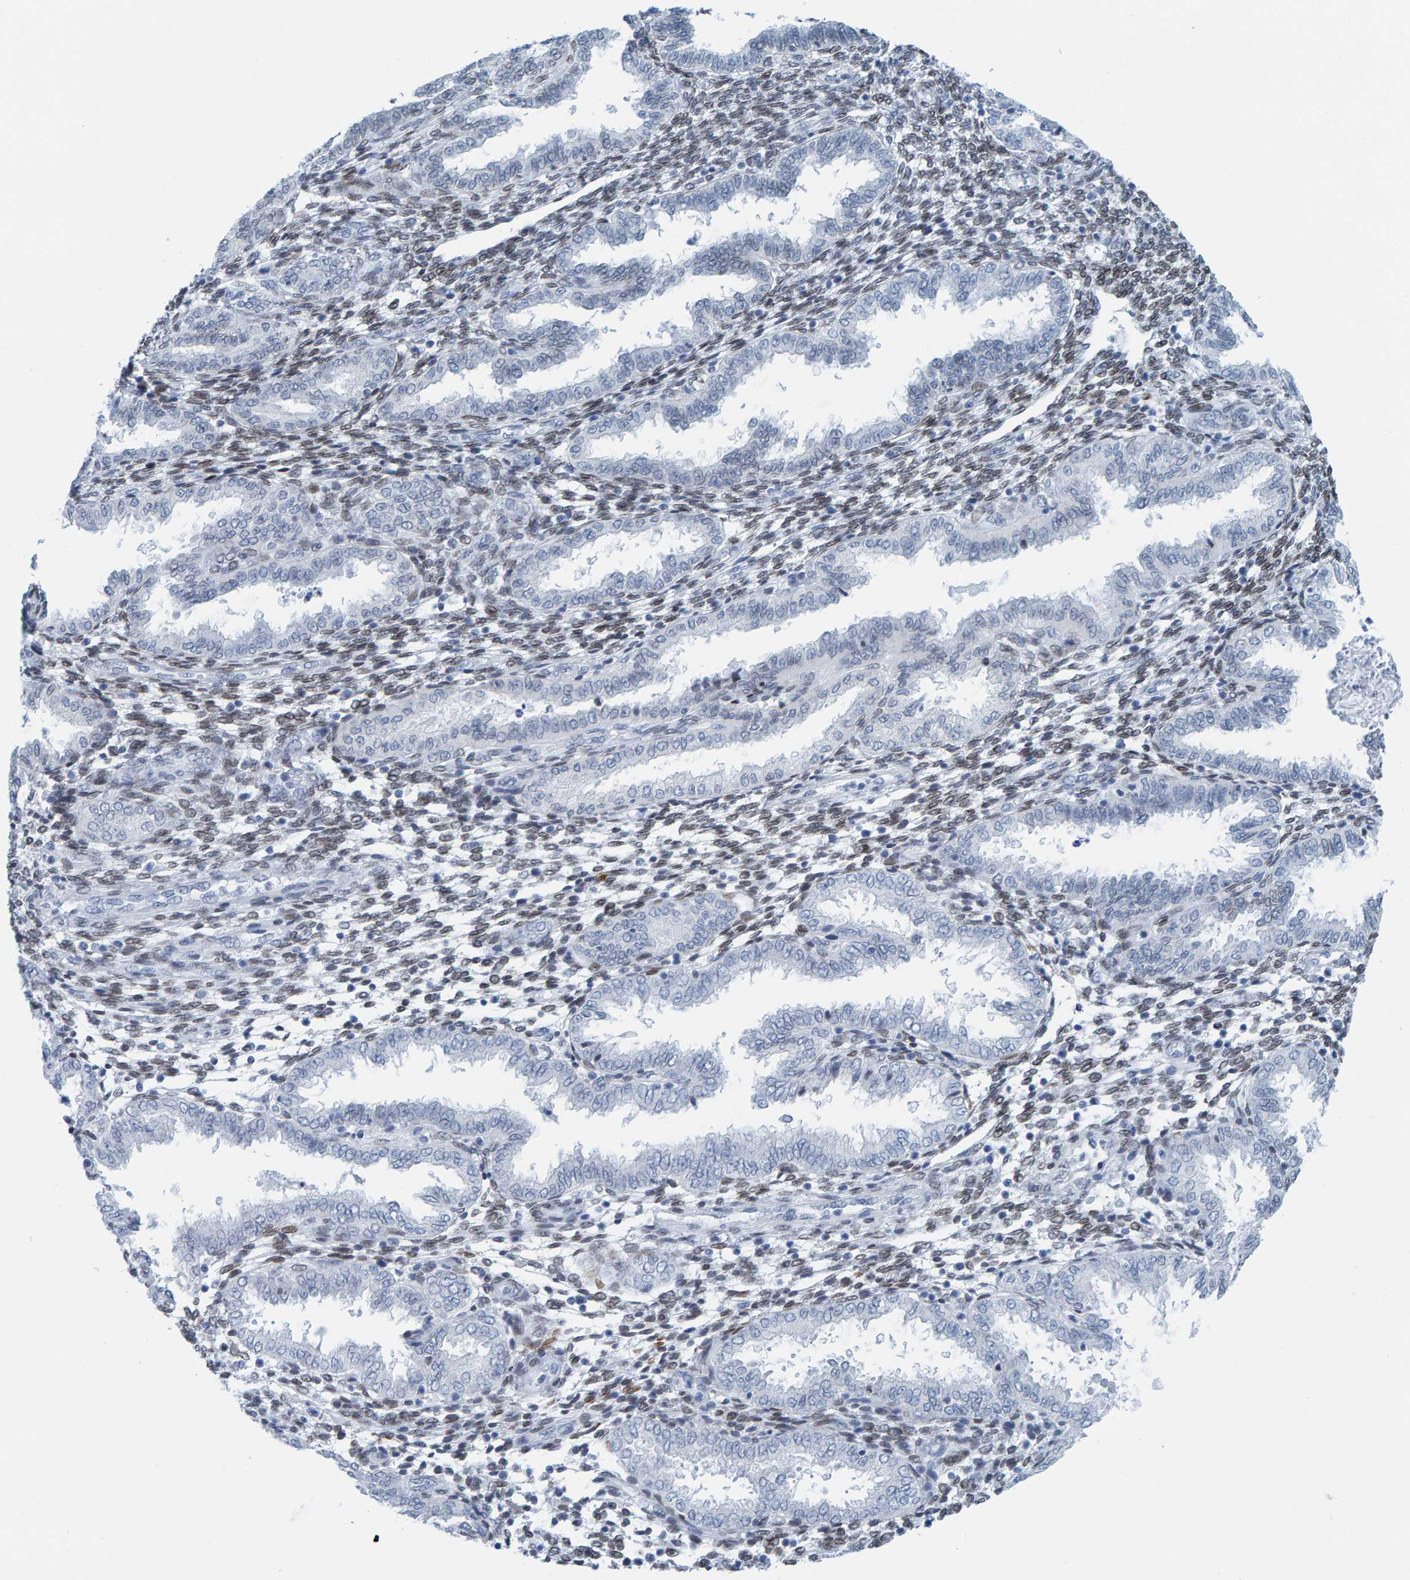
{"staining": {"intensity": "moderate", "quantity": "25%-75%", "location": "cytoplasmic/membranous,nuclear"}, "tissue": "endometrium", "cell_type": "Cells in endometrial stroma", "image_type": "normal", "snomed": [{"axis": "morphology", "description": "Normal tissue, NOS"}, {"axis": "topography", "description": "Endometrium"}], "caption": "Endometrium stained with DAB (3,3'-diaminobenzidine) IHC displays medium levels of moderate cytoplasmic/membranous,nuclear staining in approximately 25%-75% of cells in endometrial stroma.", "gene": "LMNB2", "patient": {"sex": "female", "age": 33}}